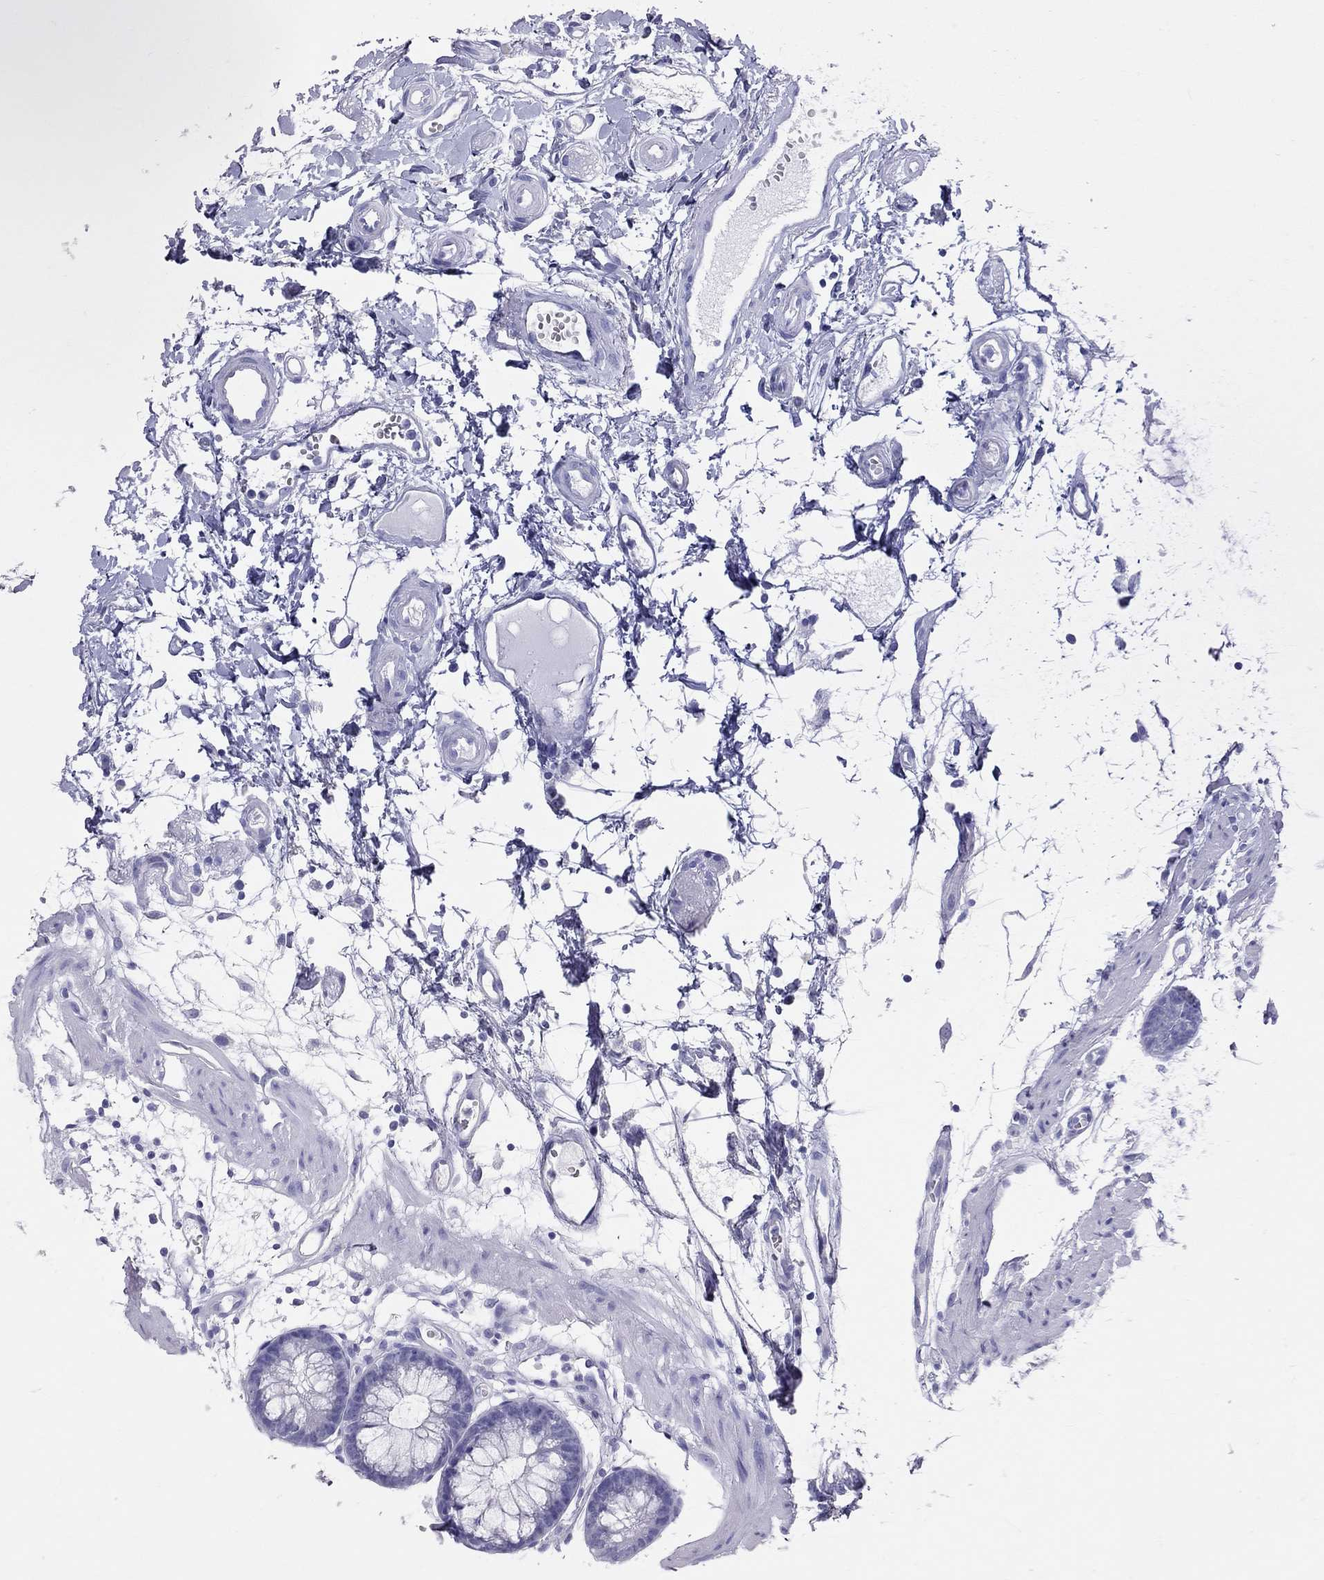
{"staining": {"intensity": "negative", "quantity": "none", "location": "none"}, "tissue": "colon", "cell_type": "Endothelial cells", "image_type": "normal", "snomed": [{"axis": "morphology", "description": "Normal tissue, NOS"}, {"axis": "morphology", "description": "Adenocarcinoma, NOS"}, {"axis": "topography", "description": "Colon"}], "caption": "Endothelial cells are negative for brown protein staining in benign colon. The staining was performed using DAB to visualize the protein expression in brown, while the nuclei were stained in blue with hematoxylin (Magnification: 20x).", "gene": "PSMB11", "patient": {"sex": "male", "age": 65}}